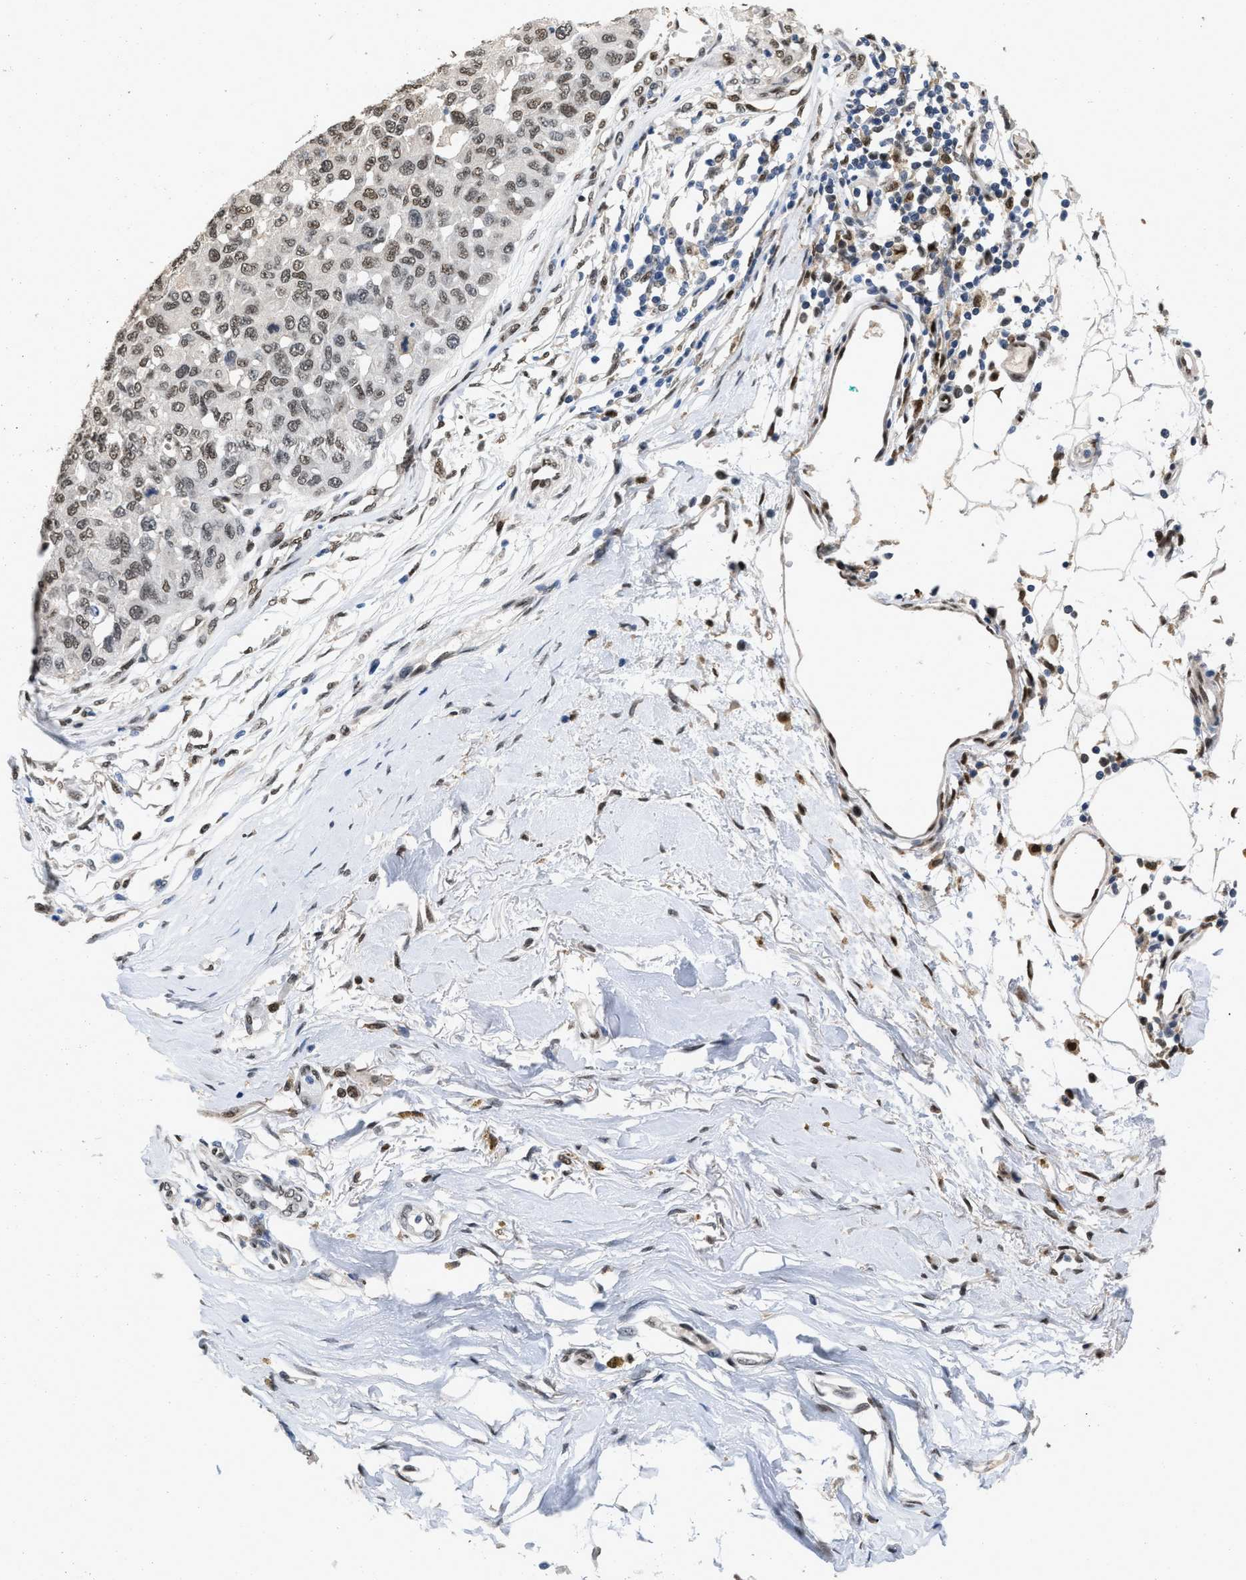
{"staining": {"intensity": "moderate", "quantity": ">75%", "location": "nuclear"}, "tissue": "melanoma", "cell_type": "Tumor cells", "image_type": "cancer", "snomed": [{"axis": "morphology", "description": "Normal tissue, NOS"}, {"axis": "morphology", "description": "Malignant melanoma, NOS"}, {"axis": "topography", "description": "Skin"}], "caption": "Moderate nuclear positivity is seen in approximately >75% of tumor cells in malignant melanoma.", "gene": "QKI", "patient": {"sex": "male", "age": 62}}